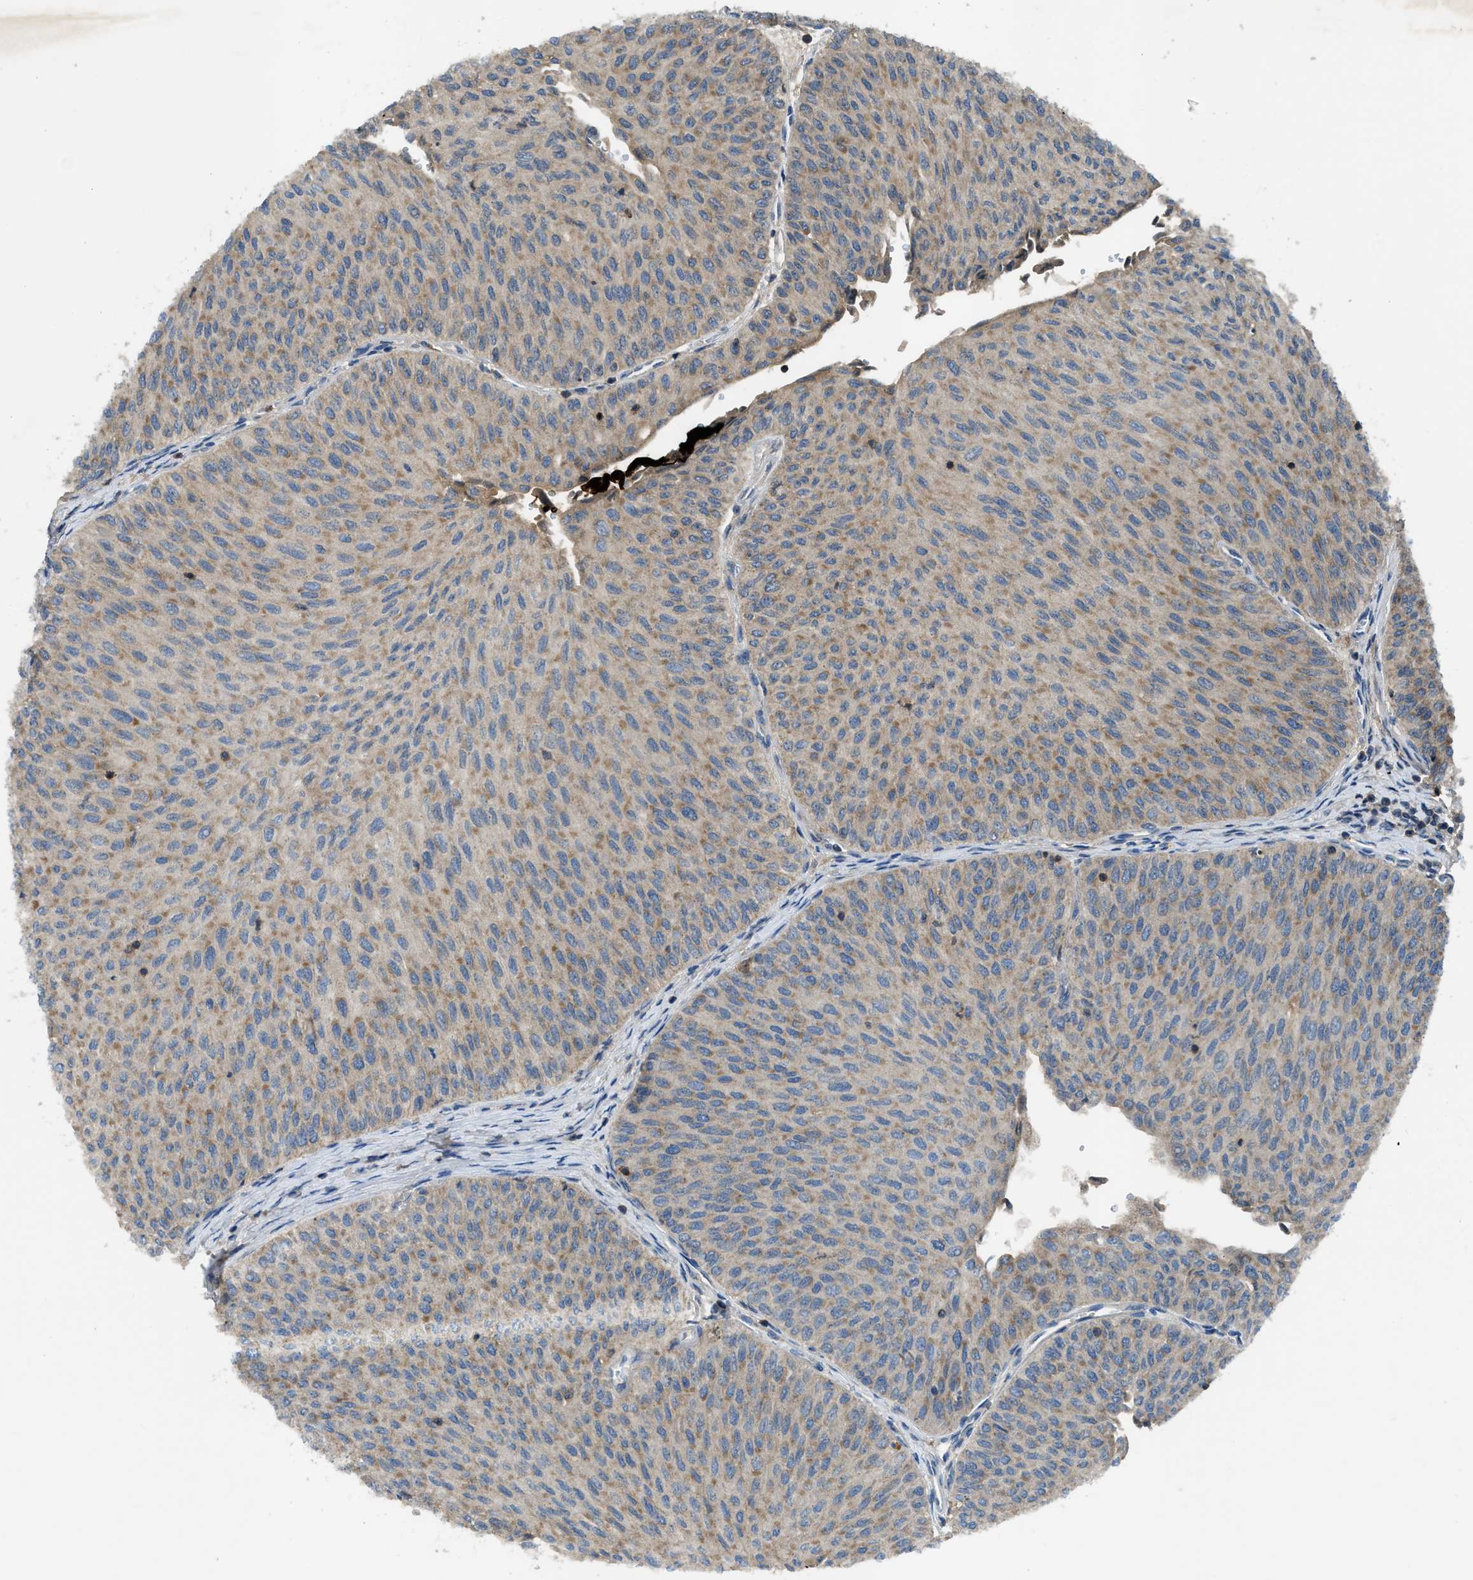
{"staining": {"intensity": "moderate", "quantity": ">75%", "location": "cytoplasmic/membranous"}, "tissue": "urothelial cancer", "cell_type": "Tumor cells", "image_type": "cancer", "snomed": [{"axis": "morphology", "description": "Urothelial carcinoma, Low grade"}, {"axis": "topography", "description": "Urinary bladder"}], "caption": "Urothelial cancer stained with DAB immunohistochemistry exhibits medium levels of moderate cytoplasmic/membranous staining in approximately >75% of tumor cells. The staining was performed using DAB to visualize the protein expression in brown, while the nuclei were stained in blue with hematoxylin (Magnification: 20x).", "gene": "PAFAH2", "patient": {"sex": "male", "age": 78}}